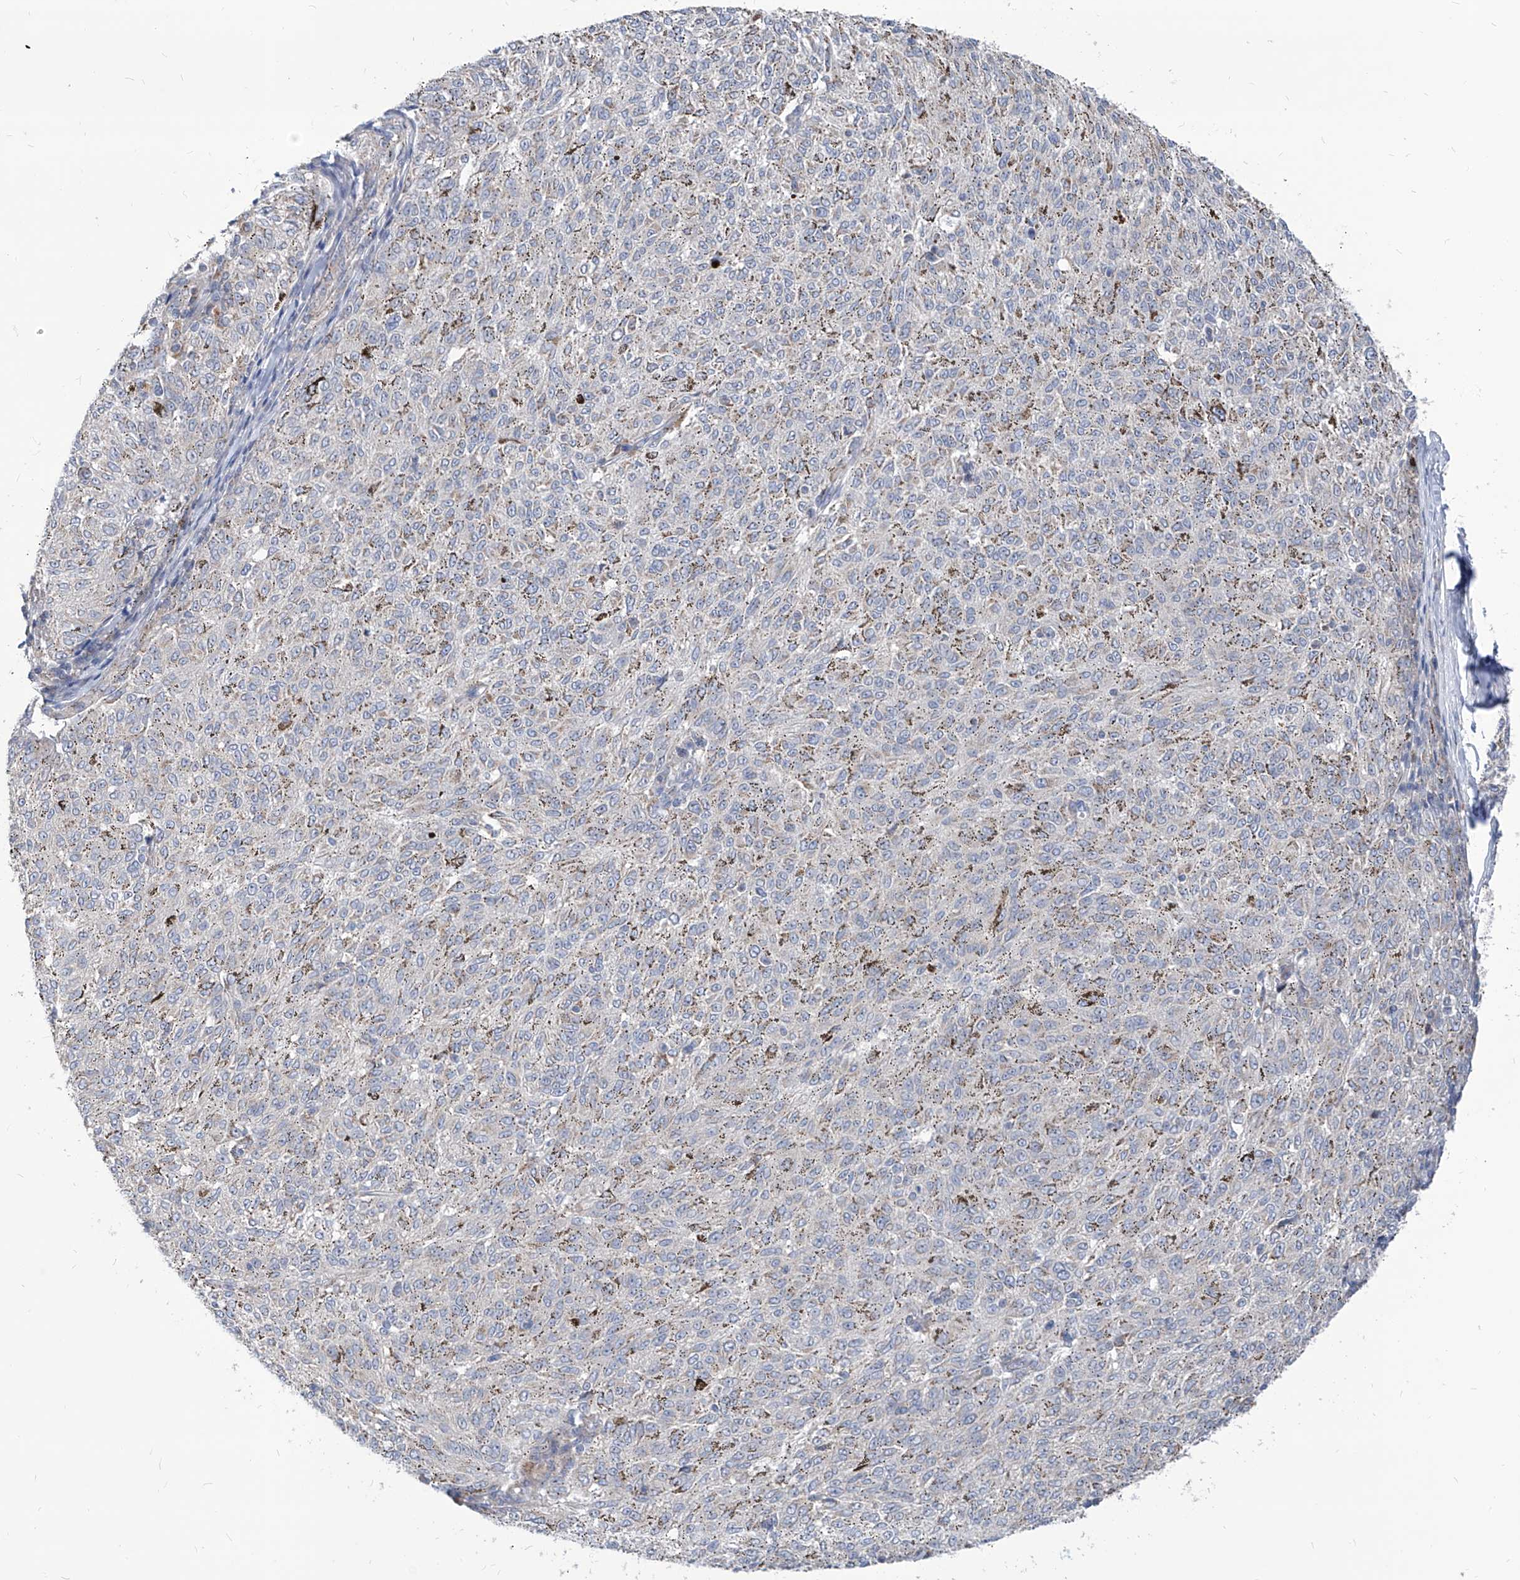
{"staining": {"intensity": "negative", "quantity": "none", "location": "none"}, "tissue": "melanoma", "cell_type": "Tumor cells", "image_type": "cancer", "snomed": [{"axis": "morphology", "description": "Malignant melanoma, NOS"}, {"axis": "topography", "description": "Skin"}], "caption": "IHC image of melanoma stained for a protein (brown), which exhibits no positivity in tumor cells.", "gene": "AGPS", "patient": {"sex": "female", "age": 72}}